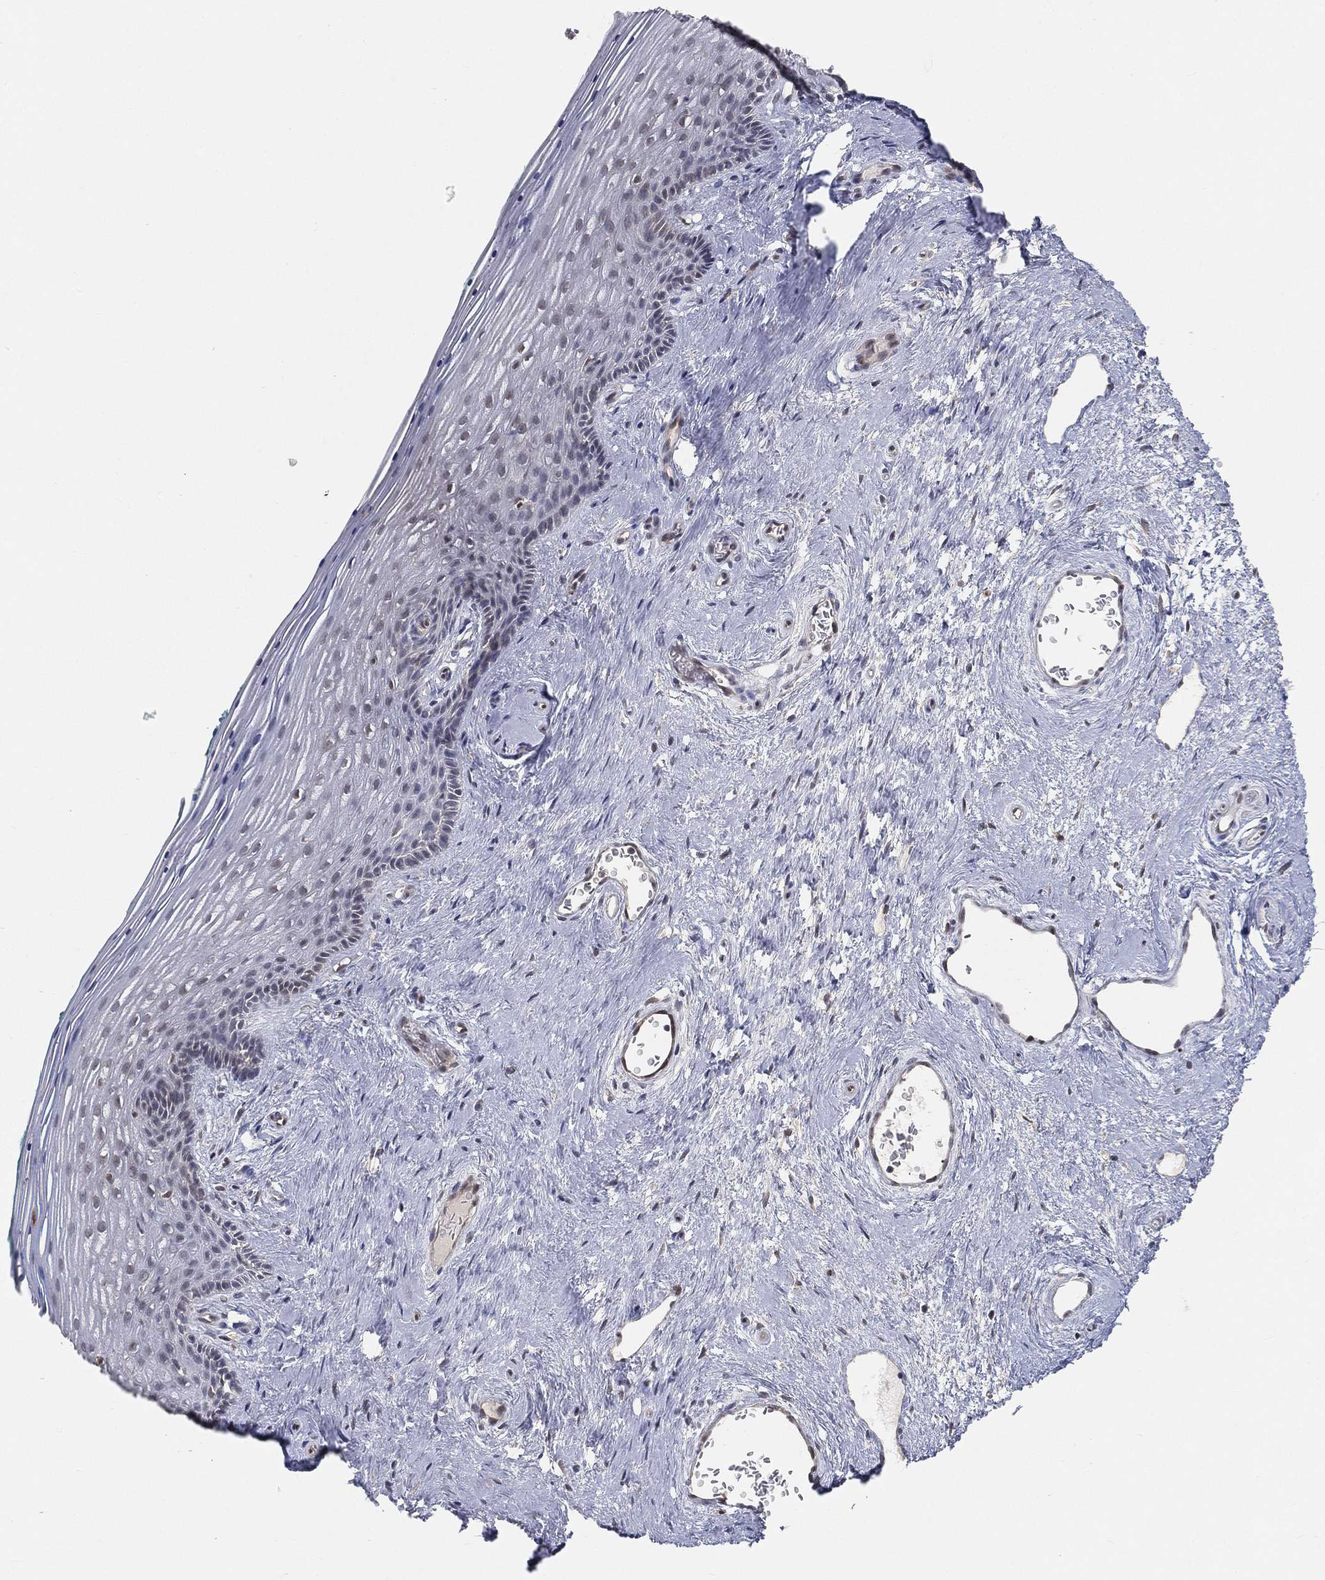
{"staining": {"intensity": "negative", "quantity": "none", "location": "none"}, "tissue": "vagina", "cell_type": "Squamous epithelial cells", "image_type": "normal", "snomed": [{"axis": "morphology", "description": "Normal tissue, NOS"}, {"axis": "topography", "description": "Vagina"}], "caption": "This is a photomicrograph of immunohistochemistry staining of benign vagina, which shows no expression in squamous epithelial cells. (Stains: DAB (3,3'-diaminobenzidine) immunohistochemistry (IHC) with hematoxylin counter stain, Microscopy: brightfield microscopy at high magnification).", "gene": "MAPK1", "patient": {"sex": "female", "age": 45}}